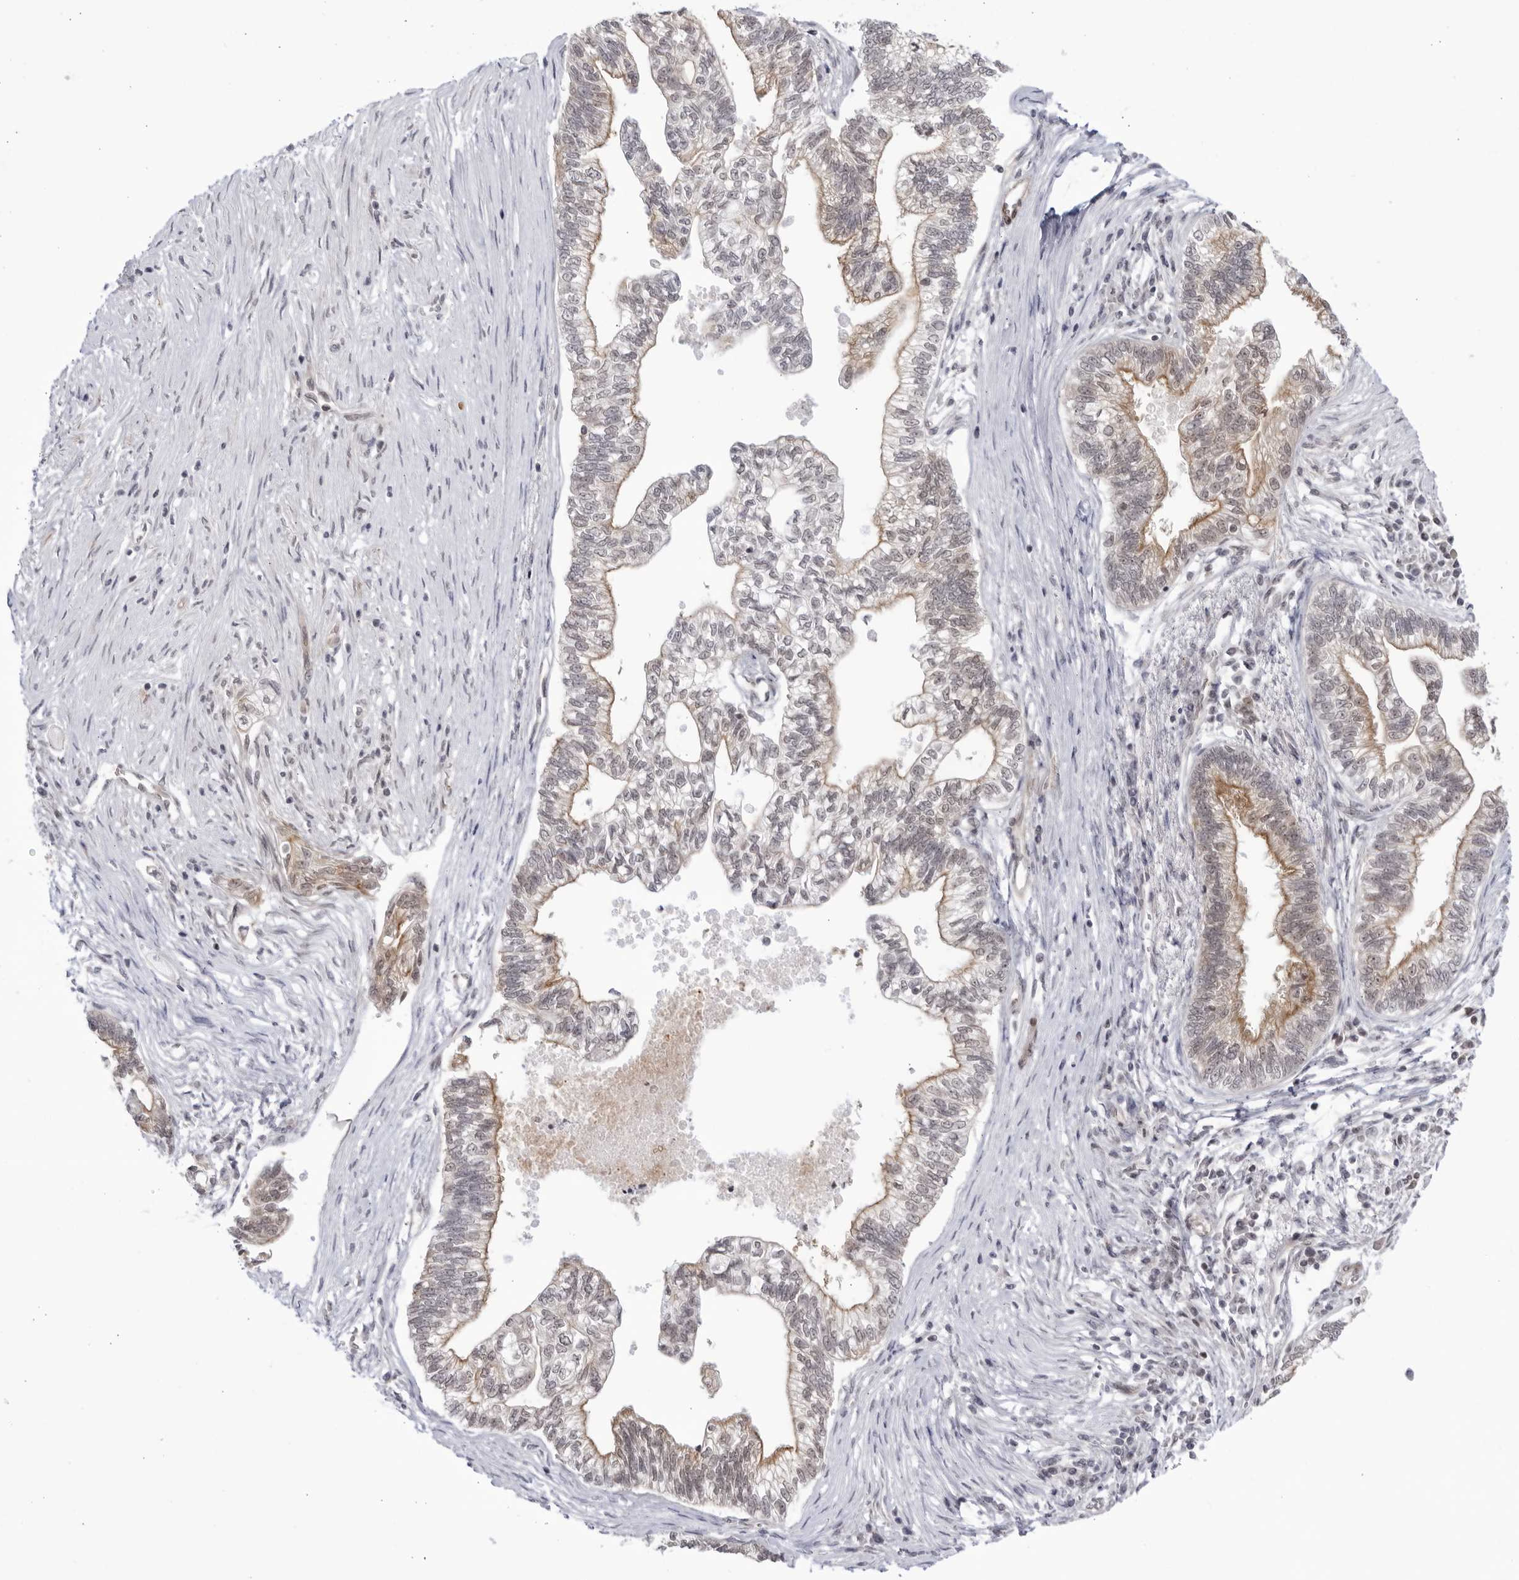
{"staining": {"intensity": "weak", "quantity": "25%-75%", "location": "cytoplasmic/membranous"}, "tissue": "pancreatic cancer", "cell_type": "Tumor cells", "image_type": "cancer", "snomed": [{"axis": "morphology", "description": "Adenocarcinoma, NOS"}, {"axis": "topography", "description": "Pancreas"}], "caption": "DAB immunohistochemical staining of human adenocarcinoma (pancreatic) demonstrates weak cytoplasmic/membranous protein positivity in about 25%-75% of tumor cells. The staining was performed using DAB (3,3'-diaminobenzidine) to visualize the protein expression in brown, while the nuclei were stained in blue with hematoxylin (Magnification: 20x).", "gene": "CNBD1", "patient": {"sex": "male", "age": 72}}